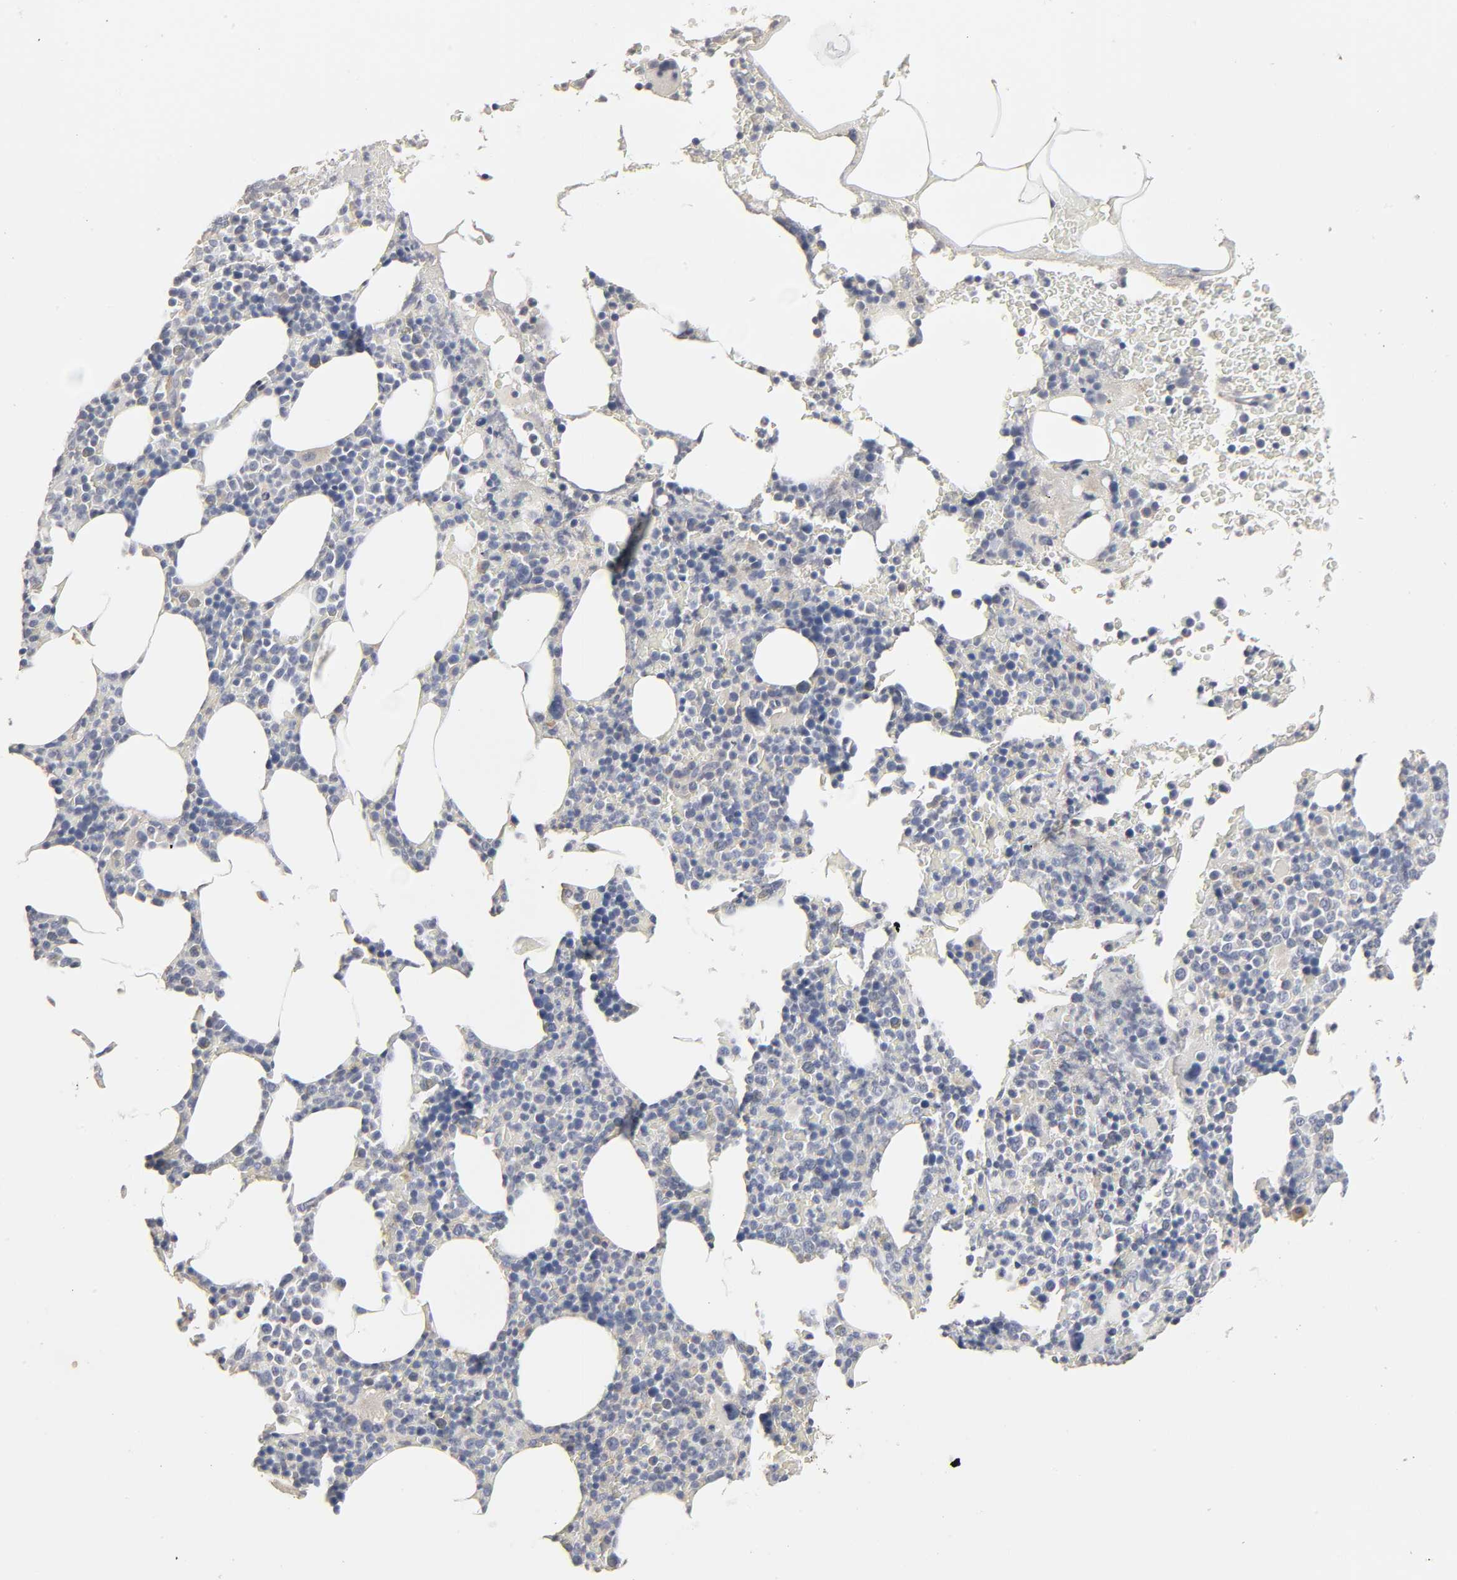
{"staining": {"intensity": "negative", "quantity": "none", "location": "none"}, "tissue": "bone marrow", "cell_type": "Hematopoietic cells", "image_type": "normal", "snomed": [{"axis": "morphology", "description": "Normal tissue, NOS"}, {"axis": "topography", "description": "Bone marrow"}], "caption": "Immunohistochemistry micrograph of normal human bone marrow stained for a protein (brown), which exhibits no staining in hematopoietic cells. The staining was performed using DAB to visualize the protein expression in brown, while the nuclei were stained in blue with hematoxylin (Magnification: 20x).", "gene": "SLC10A2", "patient": {"sex": "female", "age": 66}}